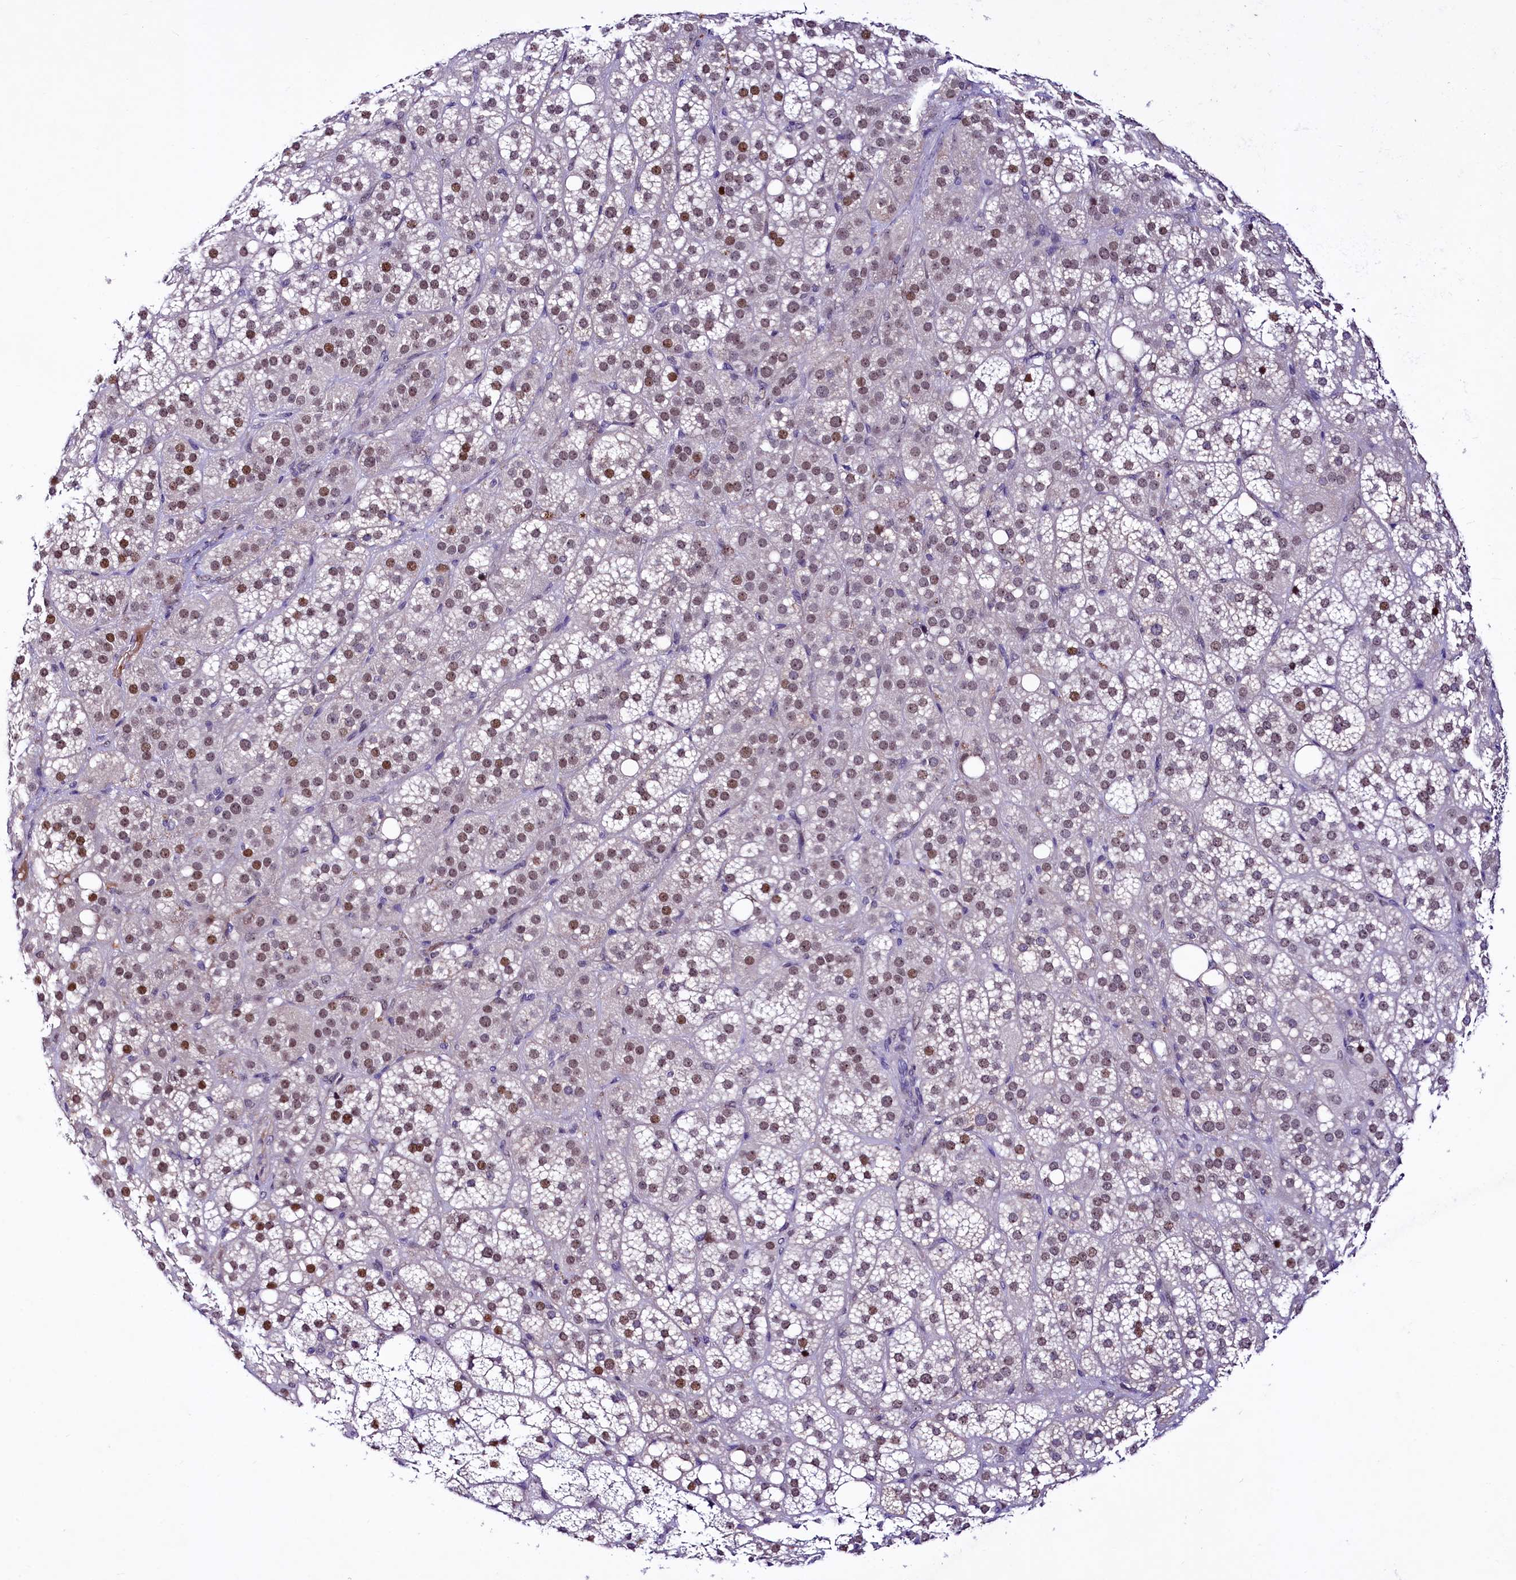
{"staining": {"intensity": "moderate", "quantity": "25%-75%", "location": "nuclear"}, "tissue": "adrenal gland", "cell_type": "Glandular cells", "image_type": "normal", "snomed": [{"axis": "morphology", "description": "Normal tissue, NOS"}, {"axis": "topography", "description": "Adrenal gland"}], "caption": "High-magnification brightfield microscopy of unremarkable adrenal gland stained with DAB (brown) and counterstained with hematoxylin (blue). glandular cells exhibit moderate nuclear staining is seen in approximately25%-75% of cells. (brown staining indicates protein expression, while blue staining denotes nuclei).", "gene": "LEUTX", "patient": {"sex": "female", "age": 59}}